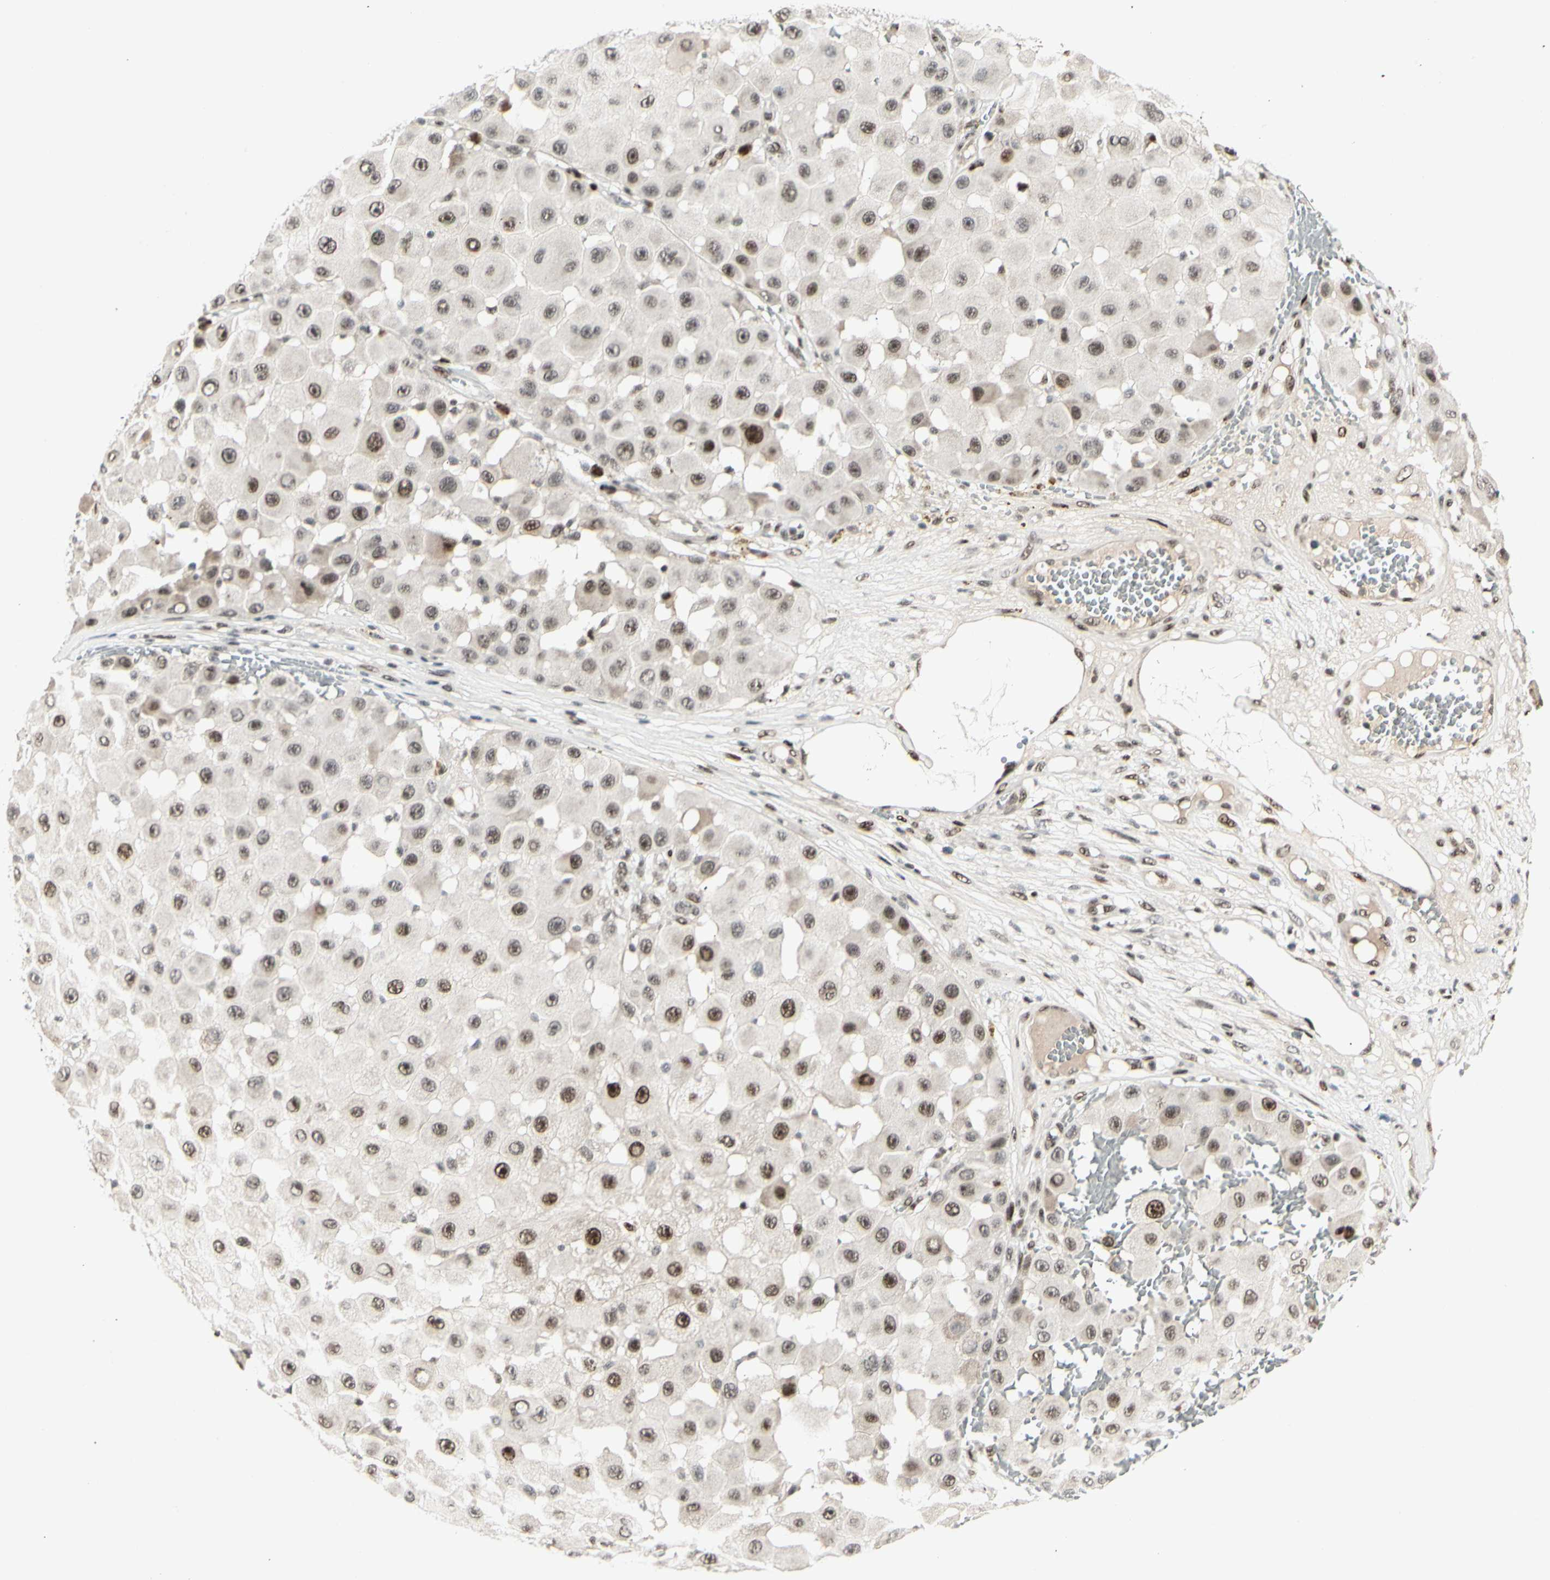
{"staining": {"intensity": "moderate", "quantity": ">75%", "location": "nuclear"}, "tissue": "melanoma", "cell_type": "Tumor cells", "image_type": "cancer", "snomed": [{"axis": "morphology", "description": "Malignant melanoma, NOS"}, {"axis": "topography", "description": "Skin"}], "caption": "Melanoma stained with a protein marker reveals moderate staining in tumor cells.", "gene": "FOXJ2", "patient": {"sex": "female", "age": 81}}